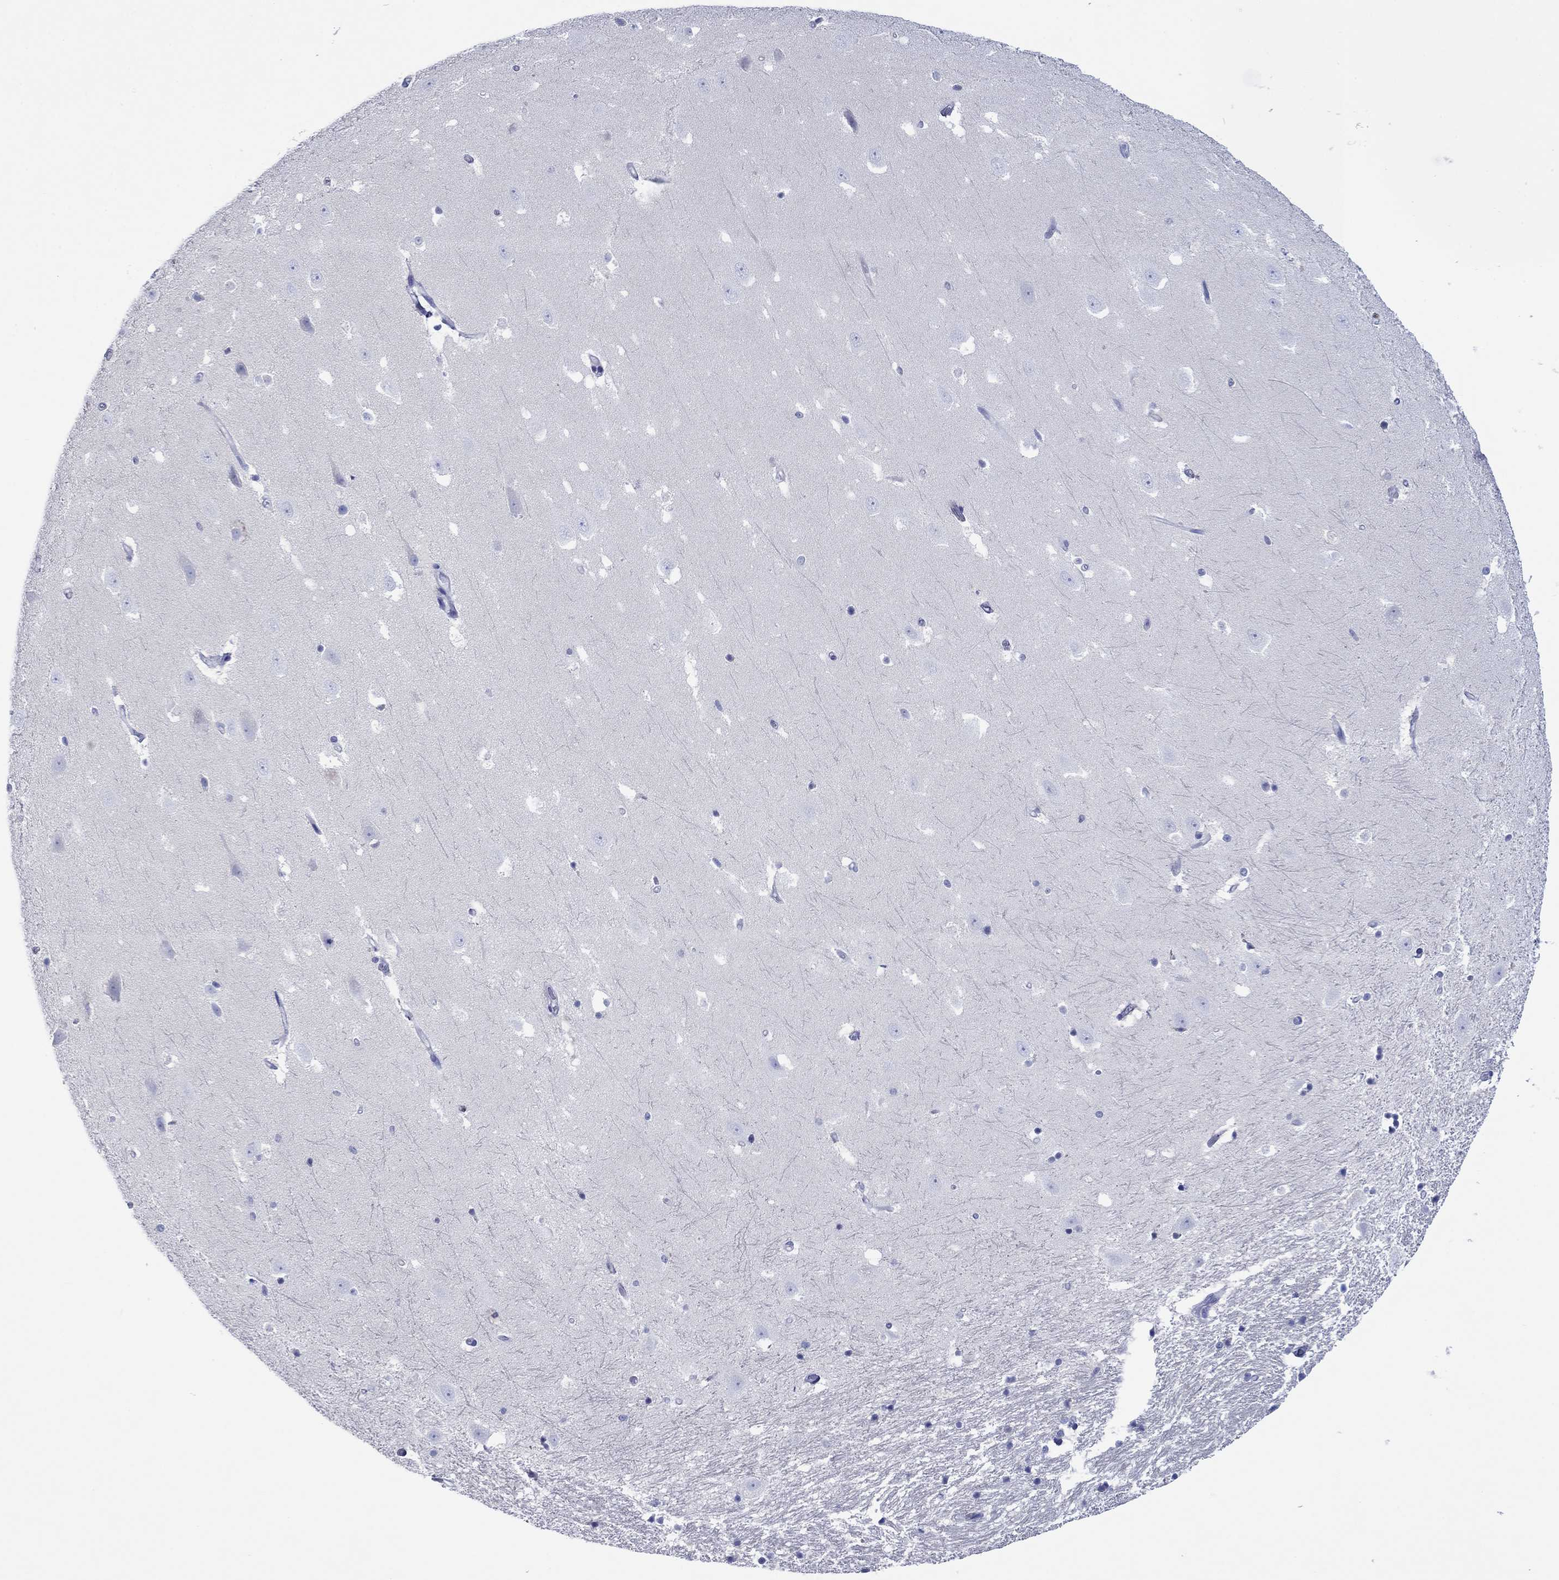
{"staining": {"intensity": "negative", "quantity": "none", "location": "none"}, "tissue": "hippocampus", "cell_type": "Glial cells", "image_type": "normal", "snomed": [{"axis": "morphology", "description": "Normal tissue, NOS"}, {"axis": "topography", "description": "Hippocampus"}], "caption": "Immunohistochemistry (IHC) photomicrograph of normal hippocampus: human hippocampus stained with DAB displays no significant protein staining in glial cells. (DAB immunohistochemistry (IHC) visualized using brightfield microscopy, high magnification).", "gene": "MLANA", "patient": {"sex": "male", "age": 49}}